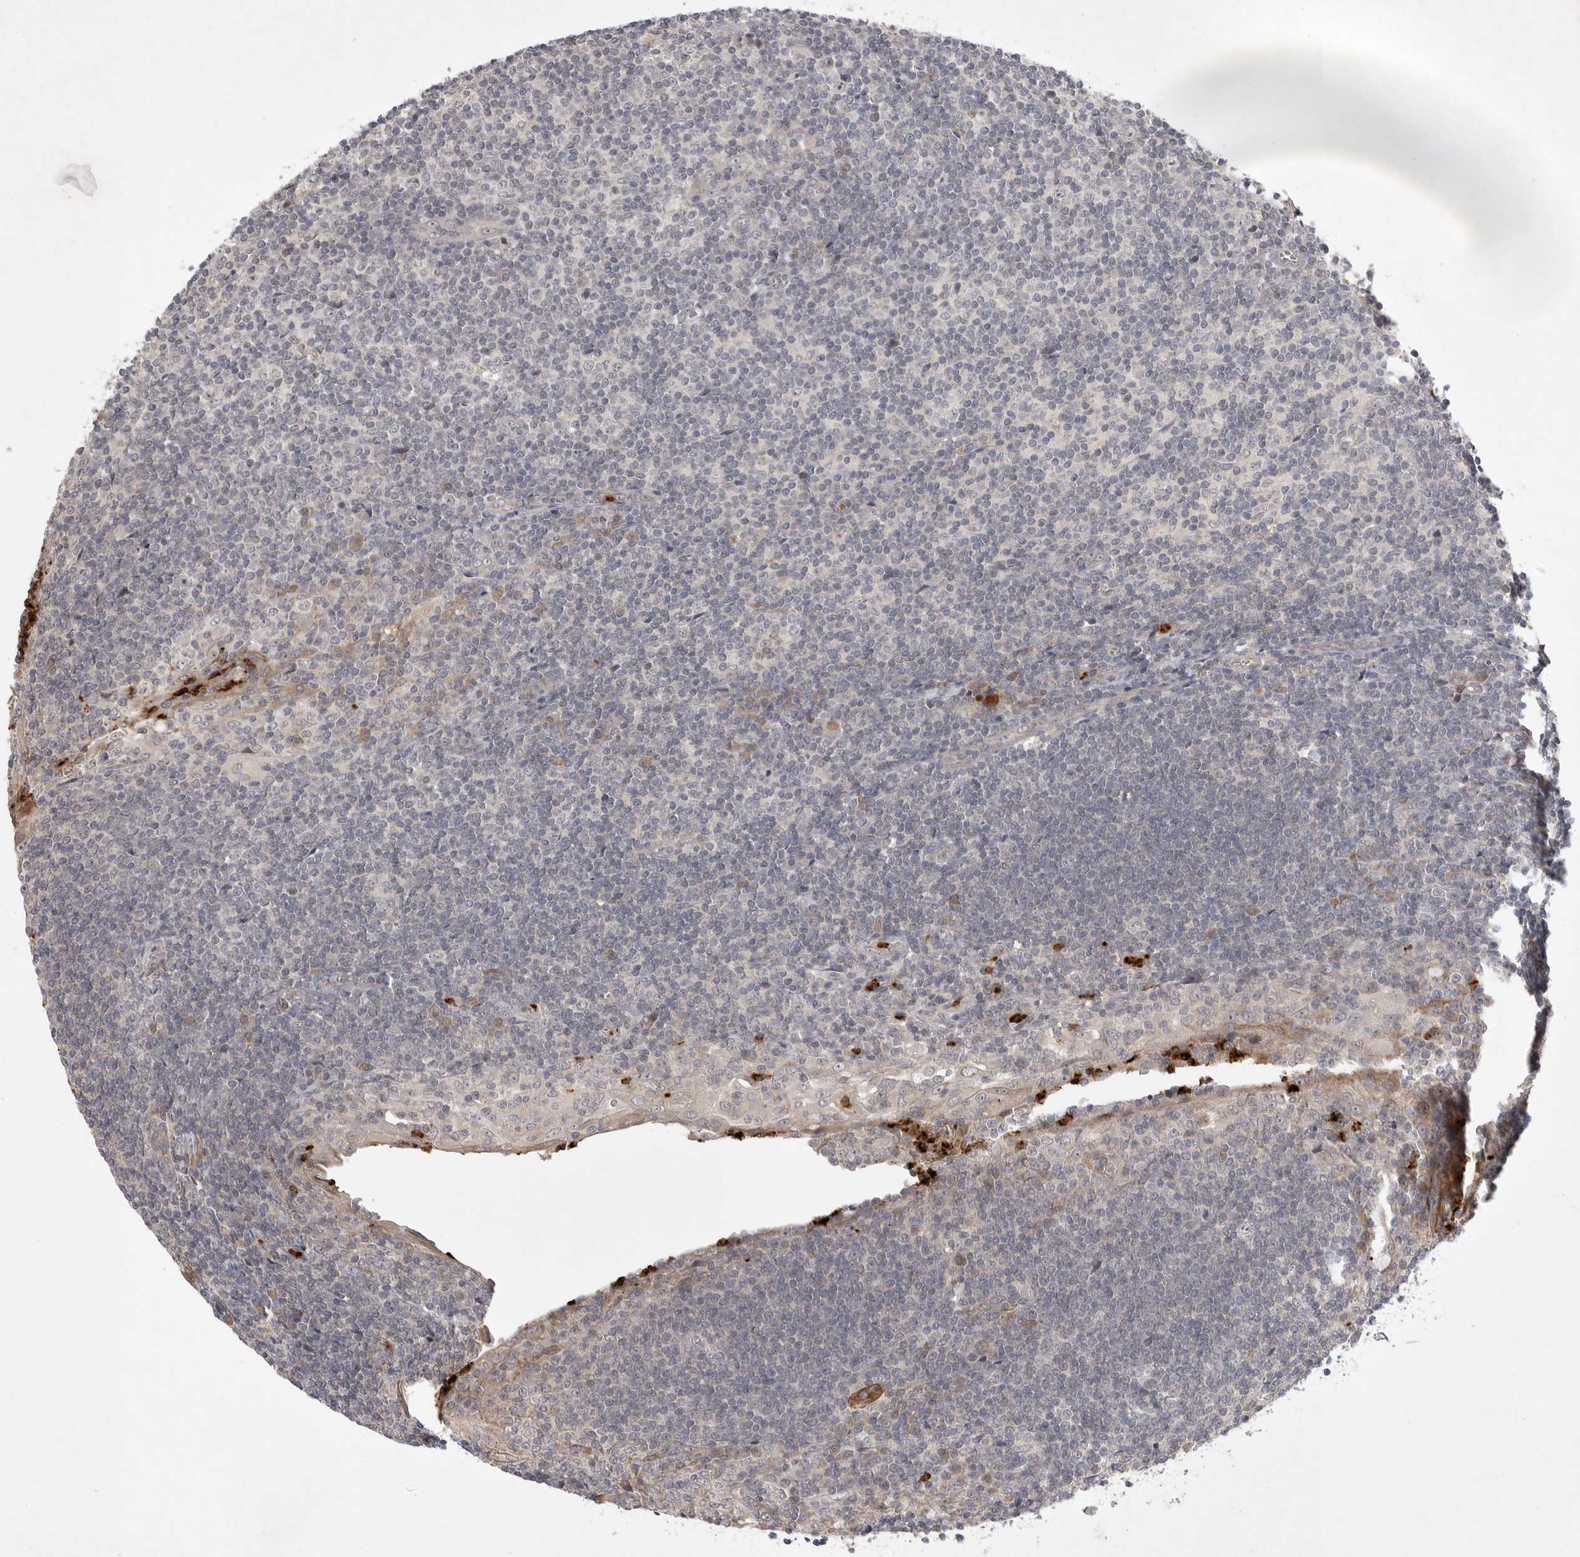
{"staining": {"intensity": "weak", "quantity": "25%-75%", "location": "cytoplasmic/membranous"}, "tissue": "tonsil", "cell_type": "Germinal center cells", "image_type": "normal", "snomed": [{"axis": "morphology", "description": "Normal tissue, NOS"}, {"axis": "topography", "description": "Tonsil"}], "caption": "Brown immunohistochemical staining in normal human tonsil reveals weak cytoplasmic/membranous staining in about 25%-75% of germinal center cells. The protein is shown in brown color, while the nuclei are stained blue.", "gene": "UBE3D", "patient": {"sex": "male", "age": 37}}